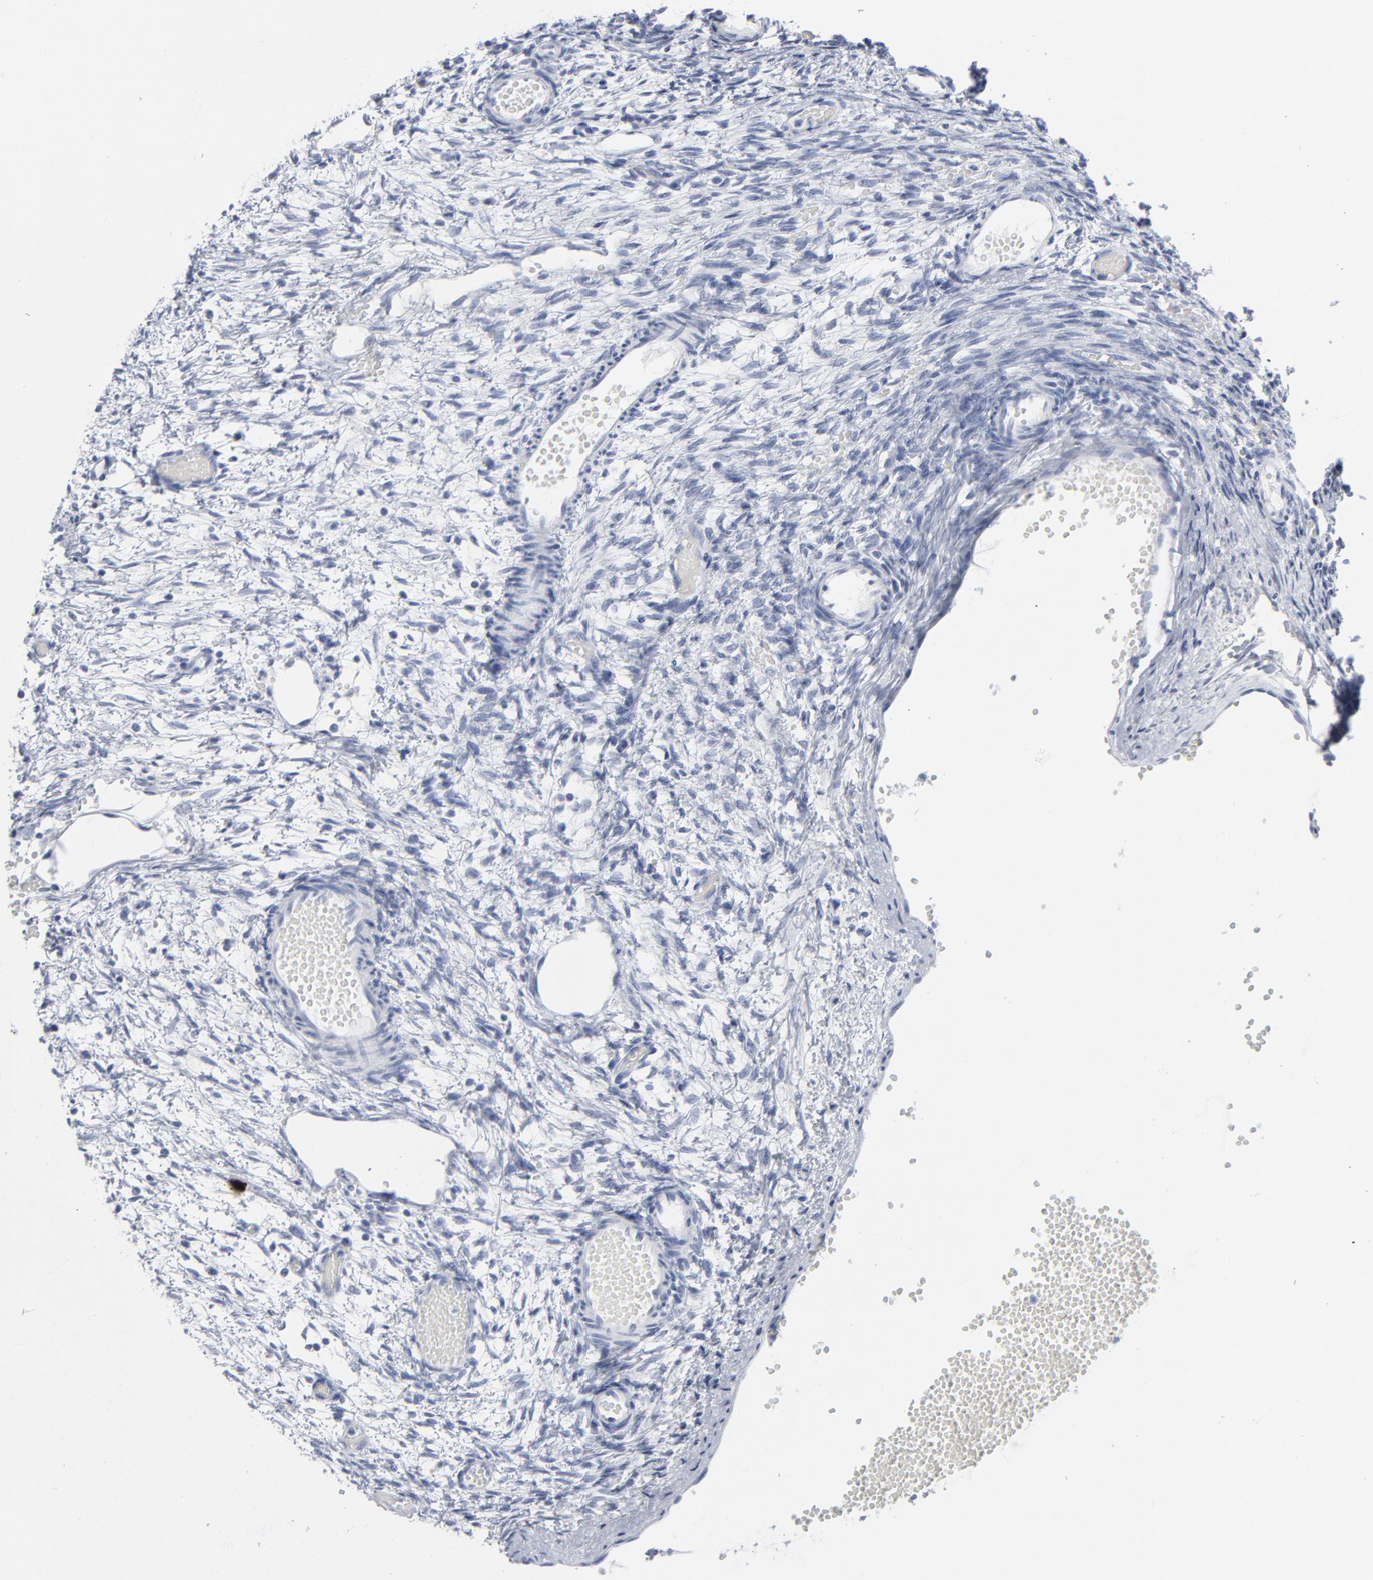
{"staining": {"intensity": "negative", "quantity": "none", "location": "none"}, "tissue": "ovary", "cell_type": "Ovarian stroma cells", "image_type": "normal", "snomed": [{"axis": "morphology", "description": "Normal tissue, NOS"}, {"axis": "topography", "description": "Ovary"}], "caption": "Ovary was stained to show a protein in brown. There is no significant positivity in ovarian stroma cells. (DAB IHC with hematoxylin counter stain).", "gene": "PAGE1", "patient": {"sex": "female", "age": 35}}